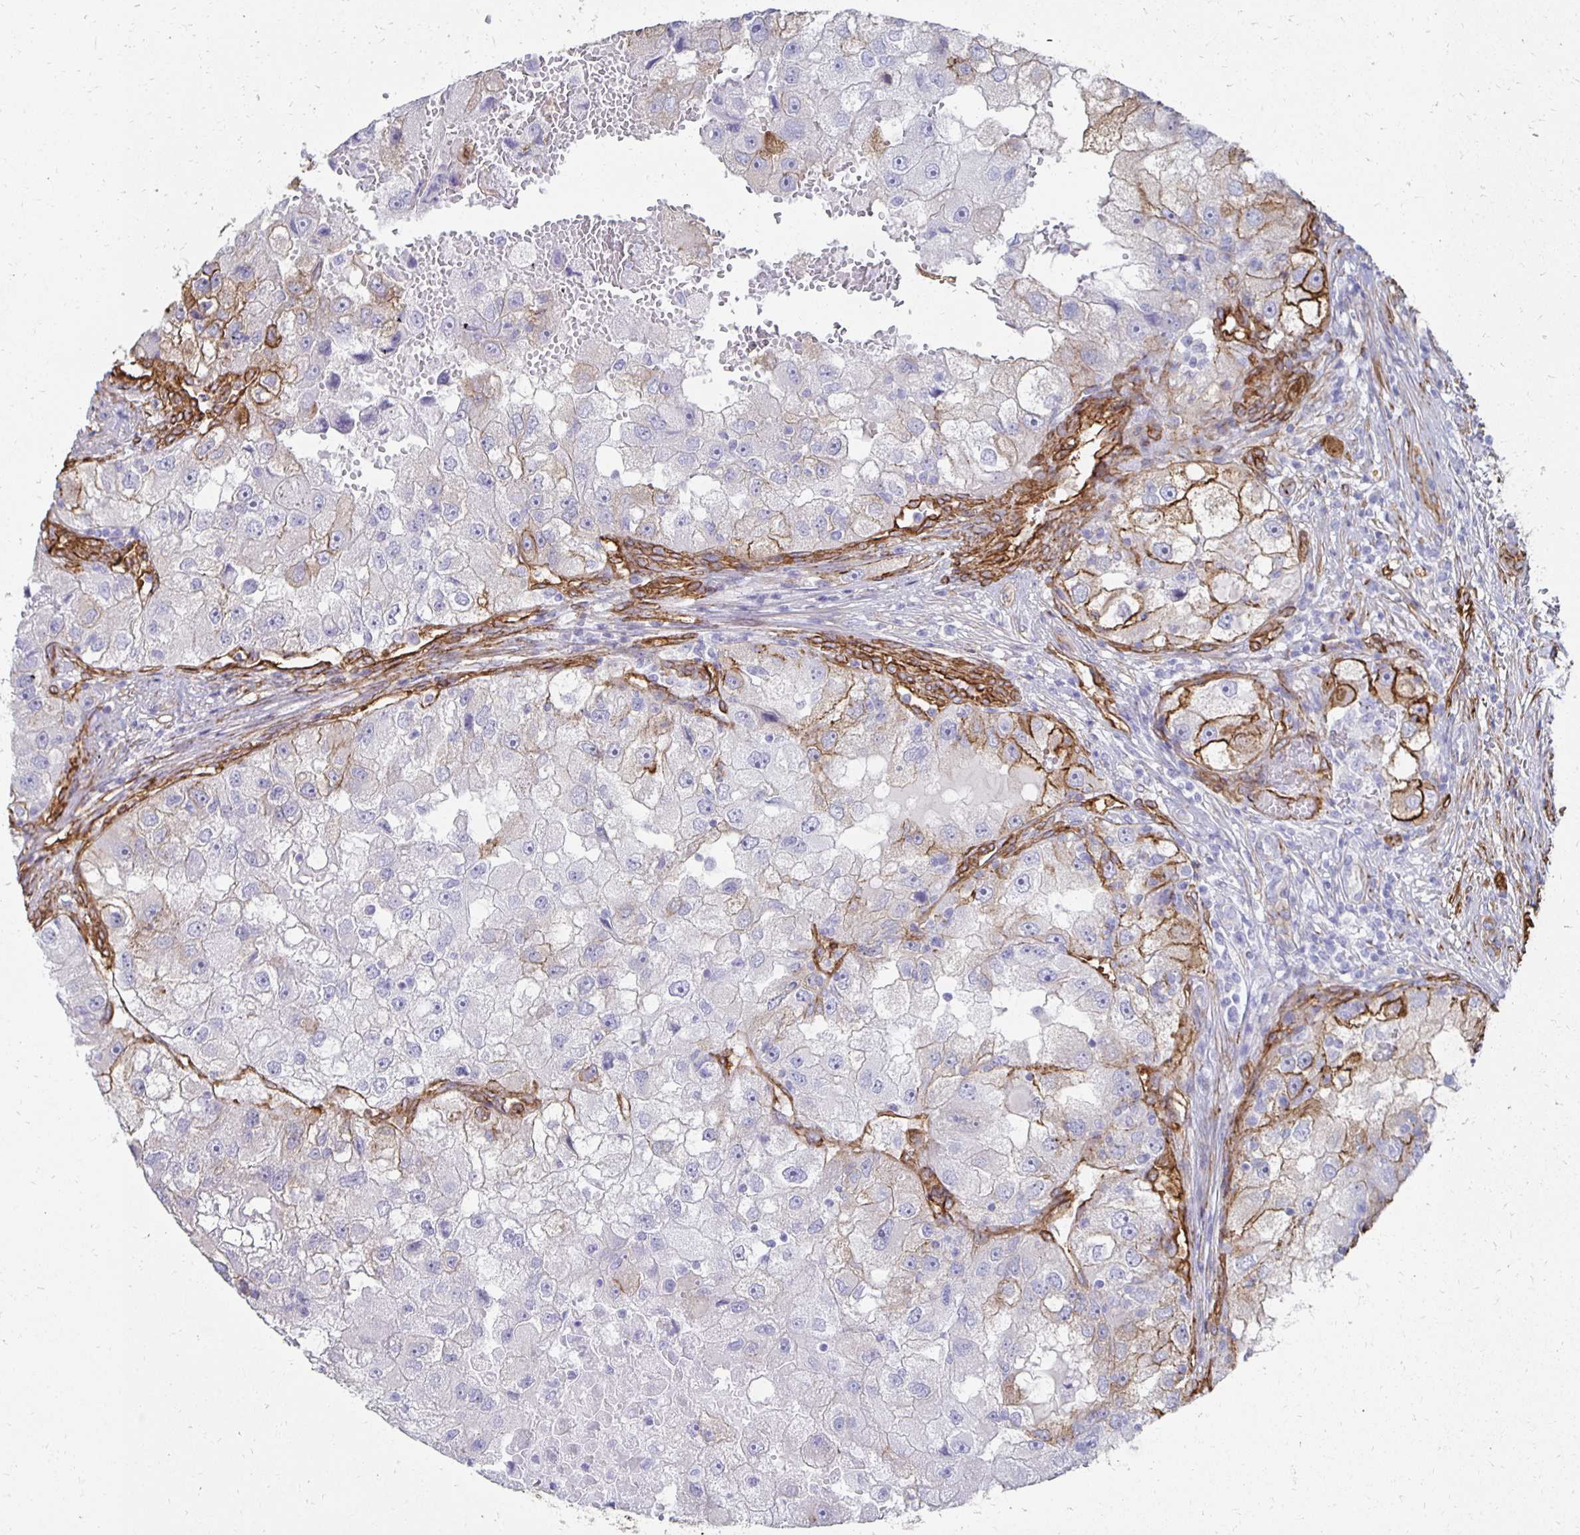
{"staining": {"intensity": "moderate", "quantity": "<25%", "location": "cytoplasmic/membranous"}, "tissue": "renal cancer", "cell_type": "Tumor cells", "image_type": "cancer", "snomed": [{"axis": "morphology", "description": "Adenocarcinoma, NOS"}, {"axis": "topography", "description": "Kidney"}], "caption": "Protein analysis of renal adenocarcinoma tissue reveals moderate cytoplasmic/membranous expression in approximately <25% of tumor cells.", "gene": "VIPR2", "patient": {"sex": "male", "age": 63}}